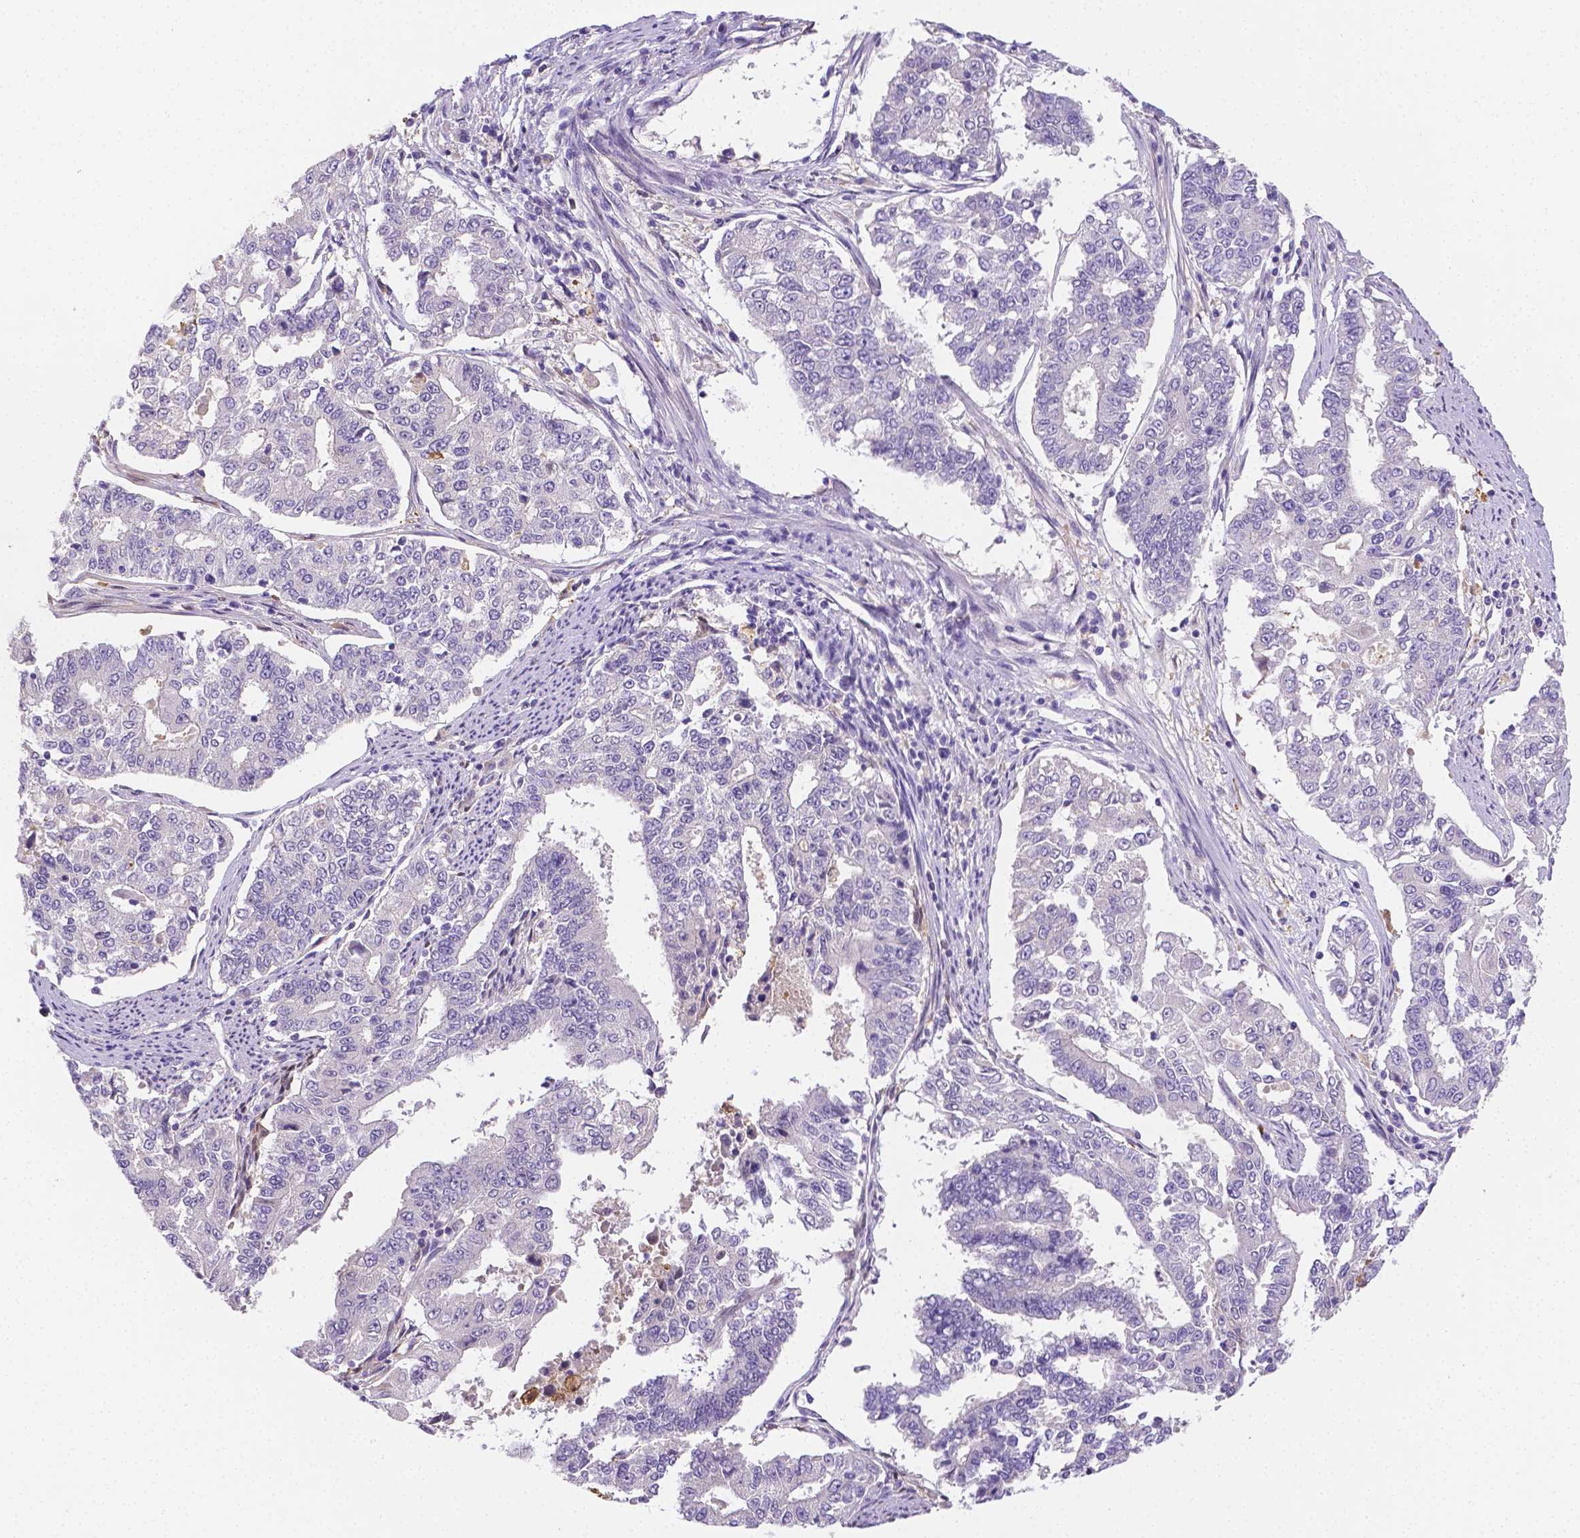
{"staining": {"intensity": "negative", "quantity": "none", "location": "none"}, "tissue": "endometrial cancer", "cell_type": "Tumor cells", "image_type": "cancer", "snomed": [{"axis": "morphology", "description": "Adenocarcinoma, NOS"}, {"axis": "topography", "description": "Uterus"}], "caption": "High power microscopy image of an immunohistochemistry (IHC) photomicrograph of endometrial cancer (adenocarcinoma), revealing no significant expression in tumor cells.", "gene": "NXPH2", "patient": {"sex": "female", "age": 59}}